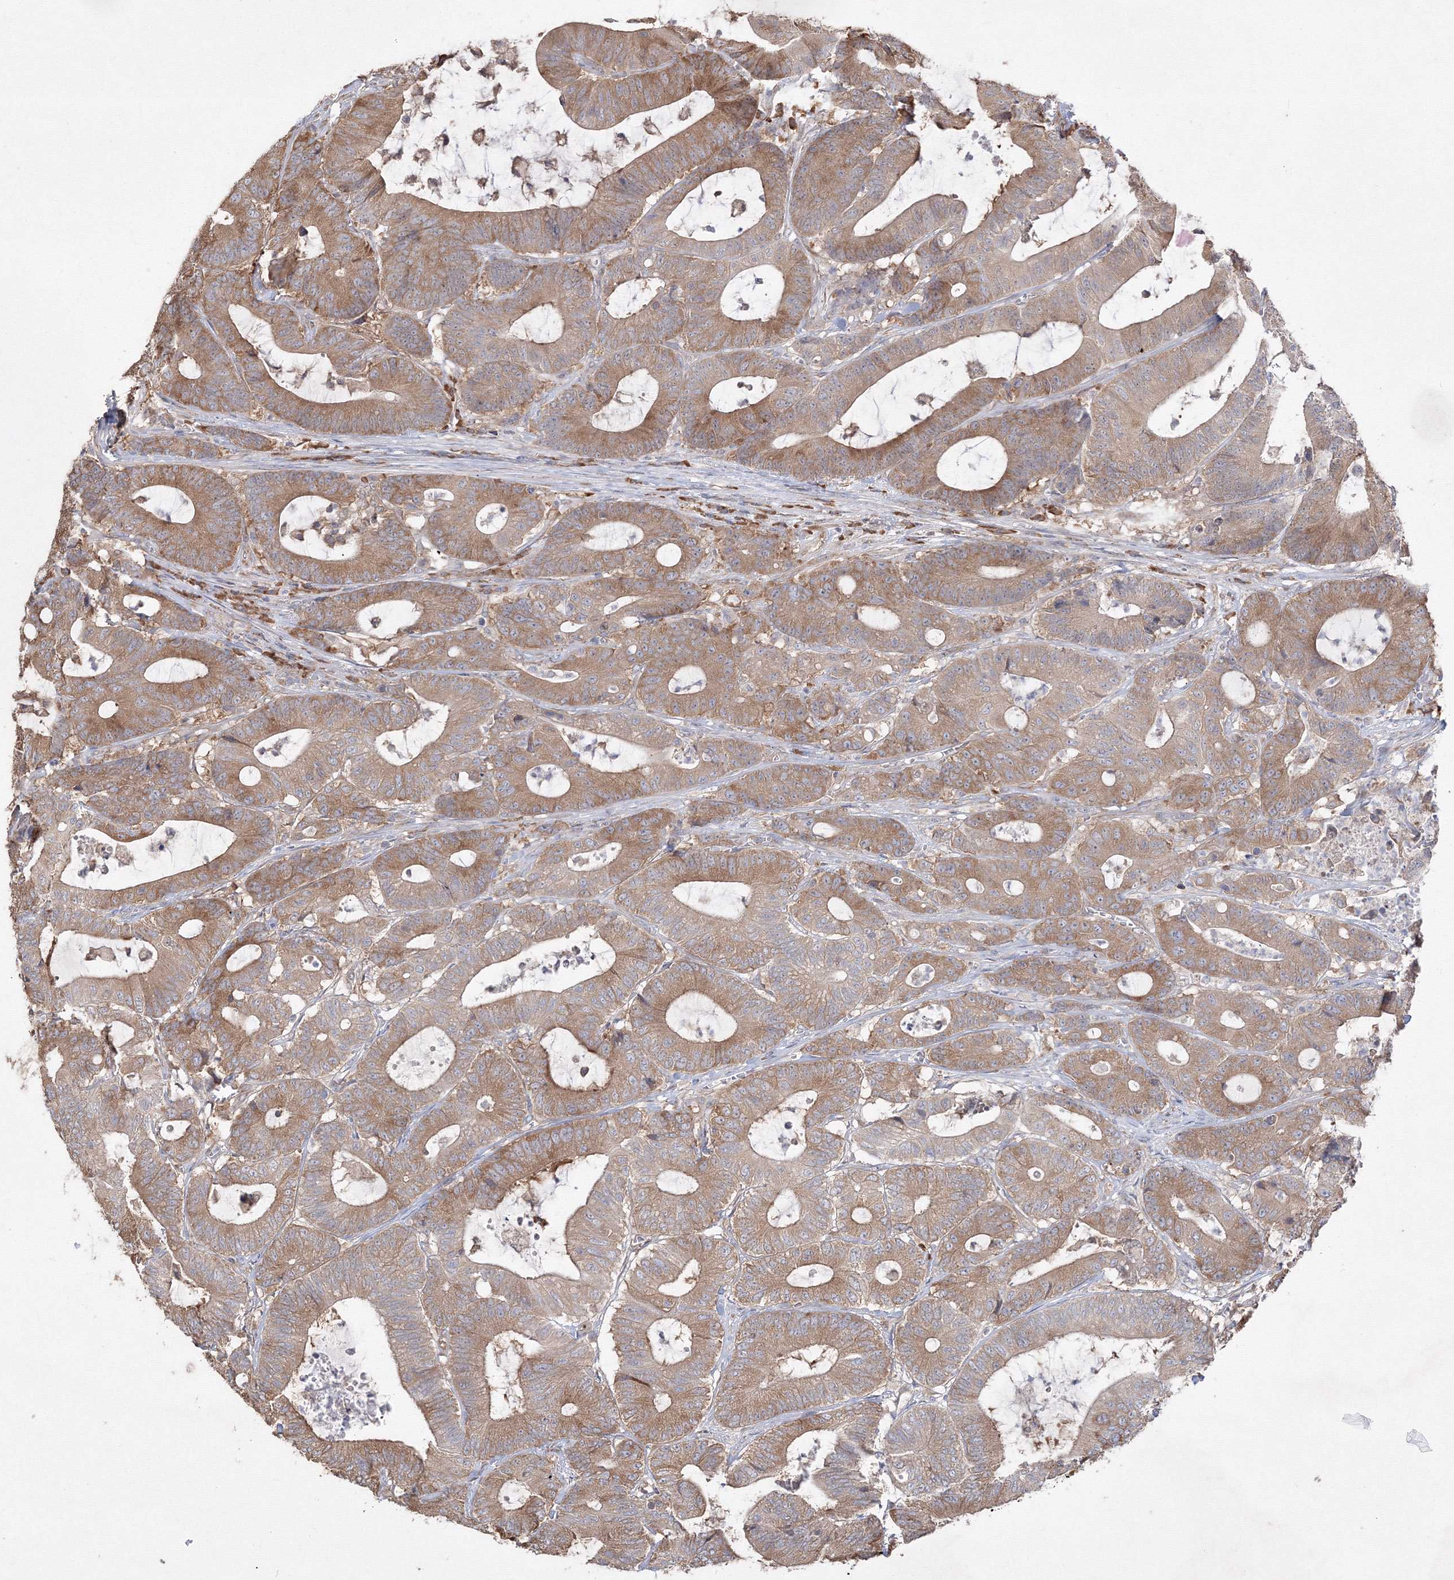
{"staining": {"intensity": "moderate", "quantity": ">75%", "location": "cytoplasmic/membranous"}, "tissue": "colorectal cancer", "cell_type": "Tumor cells", "image_type": "cancer", "snomed": [{"axis": "morphology", "description": "Adenocarcinoma, NOS"}, {"axis": "topography", "description": "Colon"}], "caption": "Immunohistochemical staining of human adenocarcinoma (colorectal) reveals medium levels of moderate cytoplasmic/membranous protein expression in about >75% of tumor cells.", "gene": "FBXL8", "patient": {"sex": "female", "age": 84}}